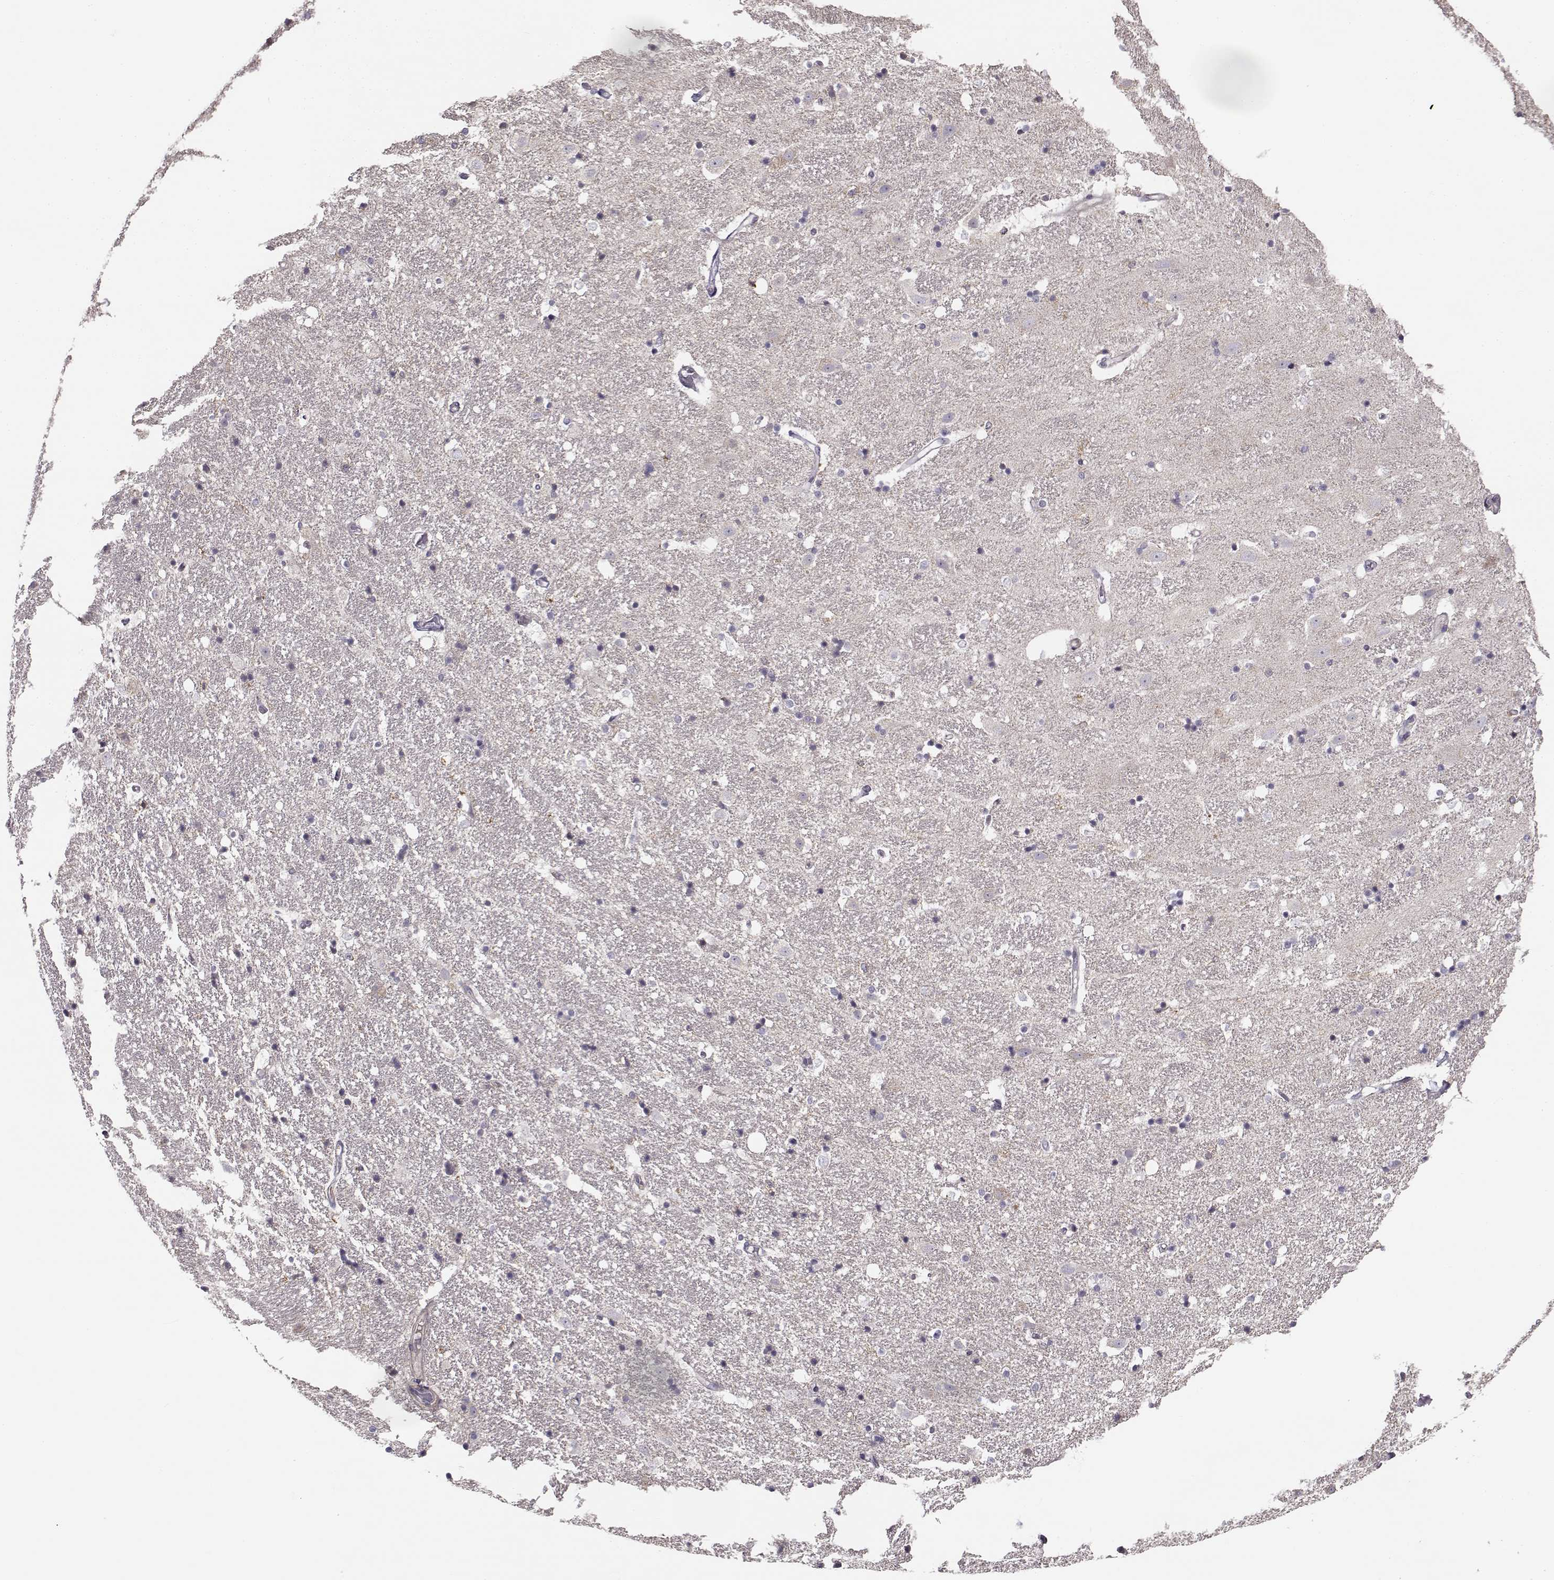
{"staining": {"intensity": "negative", "quantity": "none", "location": "none"}, "tissue": "hippocampus", "cell_type": "Glial cells", "image_type": "normal", "snomed": [{"axis": "morphology", "description": "Normal tissue, NOS"}, {"axis": "topography", "description": "Hippocampus"}], "caption": "Immunohistochemistry (IHC) image of normal hippocampus: human hippocampus stained with DAB (3,3'-diaminobenzidine) exhibits no significant protein expression in glial cells. (DAB (3,3'-diaminobenzidine) immunohistochemistry visualized using brightfield microscopy, high magnification).", "gene": "ENTPD8", "patient": {"sex": "male", "age": 49}}